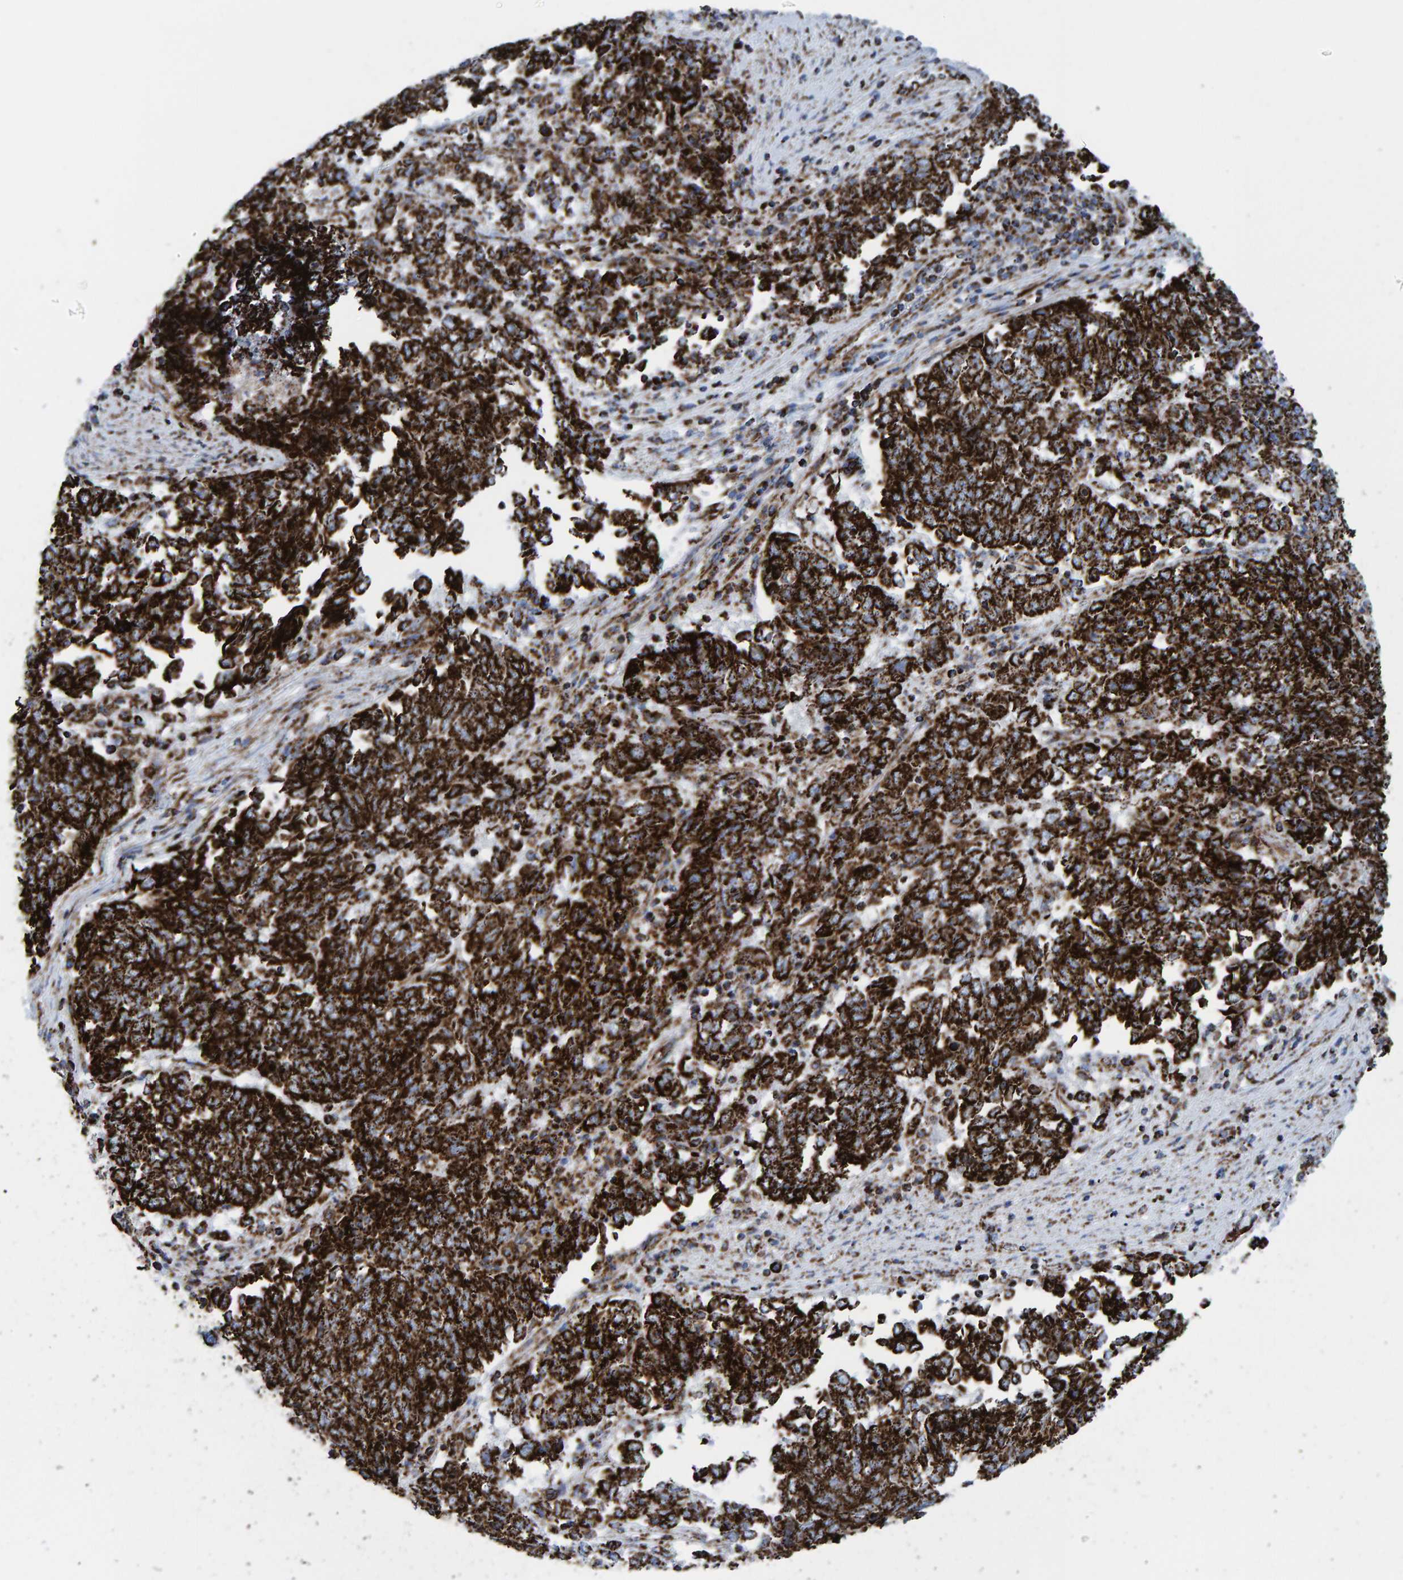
{"staining": {"intensity": "strong", "quantity": ">75%", "location": "cytoplasmic/membranous"}, "tissue": "endometrial cancer", "cell_type": "Tumor cells", "image_type": "cancer", "snomed": [{"axis": "morphology", "description": "Adenocarcinoma, NOS"}, {"axis": "topography", "description": "Endometrium"}], "caption": "DAB (3,3'-diaminobenzidine) immunohistochemical staining of human endometrial adenocarcinoma displays strong cytoplasmic/membranous protein staining in about >75% of tumor cells. (DAB IHC, brown staining for protein, blue staining for nuclei).", "gene": "ENSG00000262660", "patient": {"sex": "female", "age": 80}}